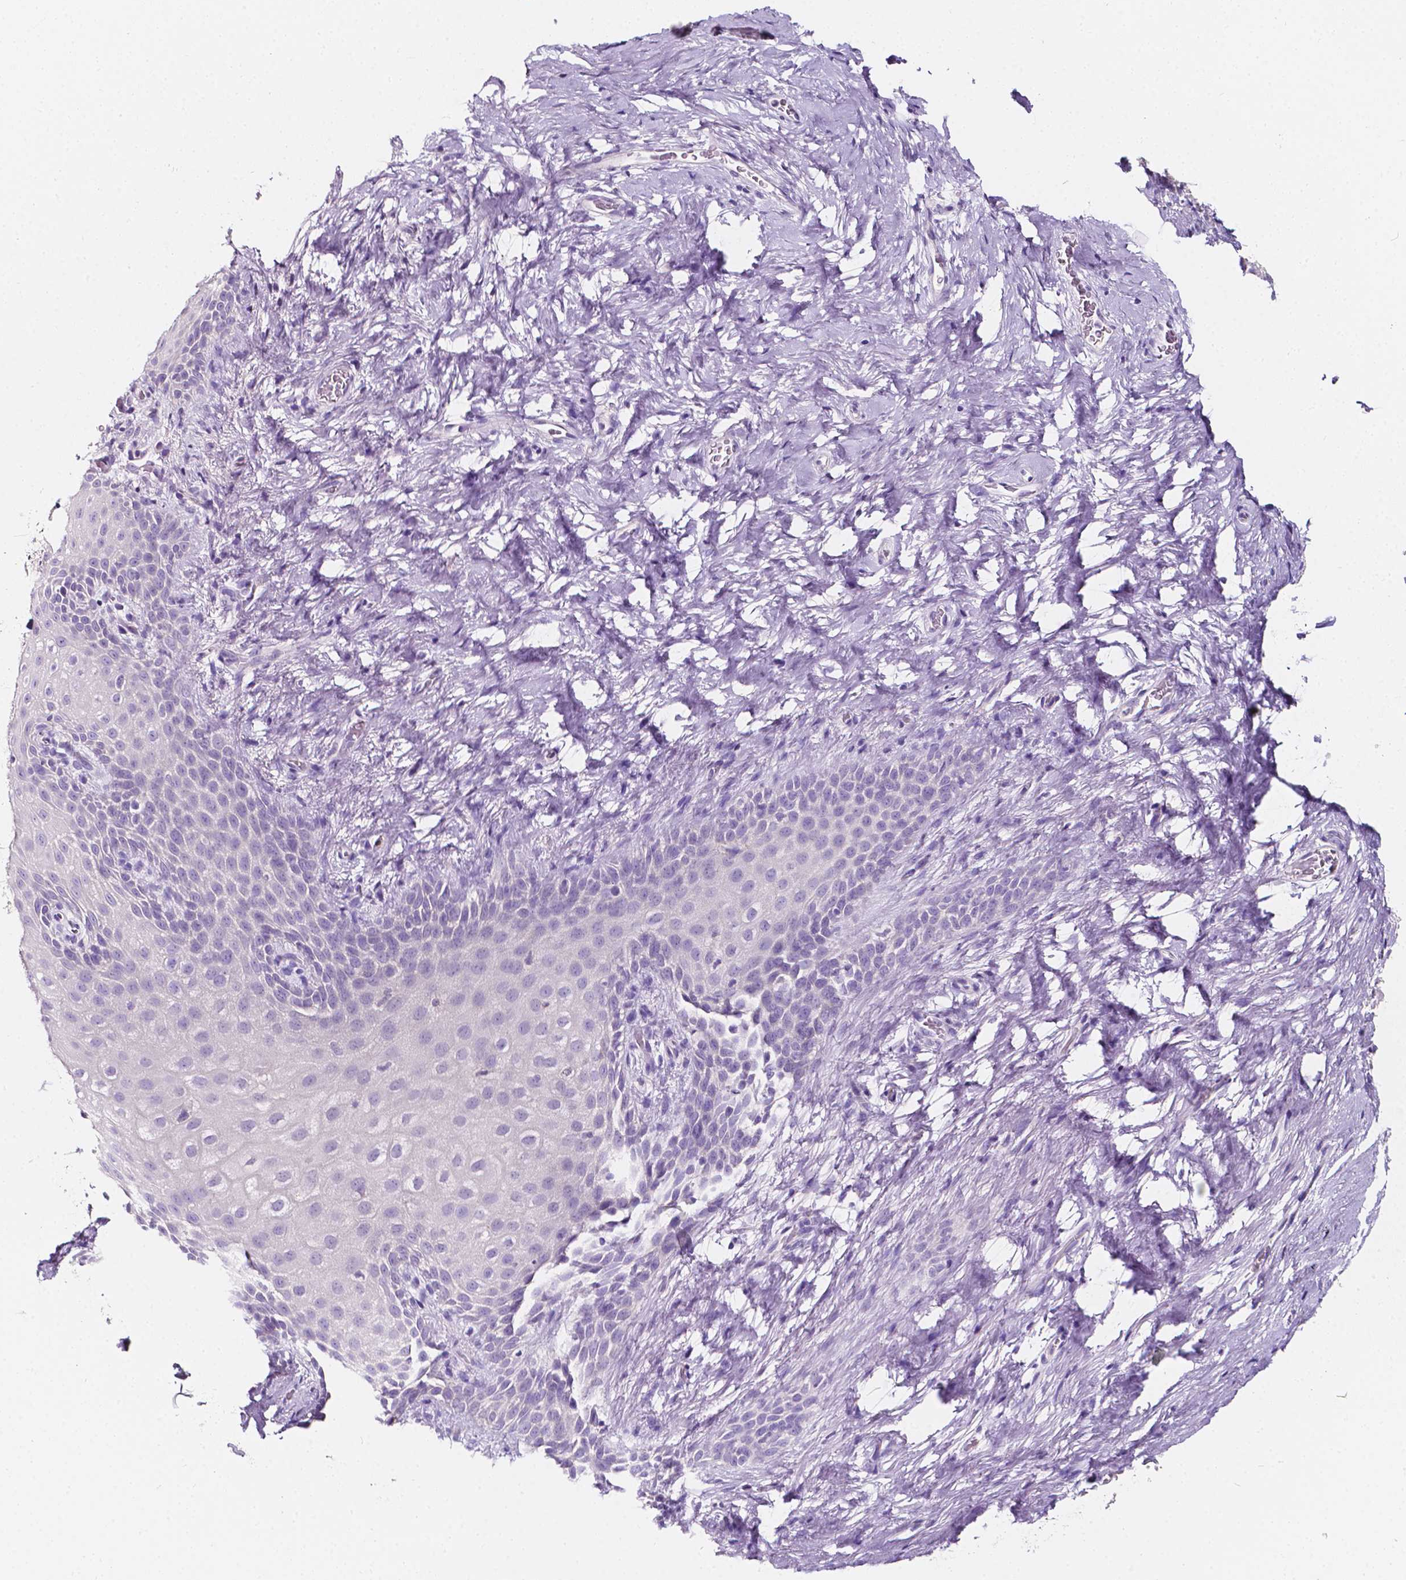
{"staining": {"intensity": "negative", "quantity": "none", "location": "none"}, "tissue": "skin", "cell_type": "Epidermal cells", "image_type": "normal", "snomed": [{"axis": "morphology", "description": "Normal tissue, NOS"}, {"axis": "topography", "description": "Anal"}], "caption": "The histopathology image demonstrates no significant positivity in epidermal cells of skin. (DAB (3,3'-diaminobenzidine) immunohistochemistry, high magnification).", "gene": "CLSTN2", "patient": {"sex": "female", "age": 46}}